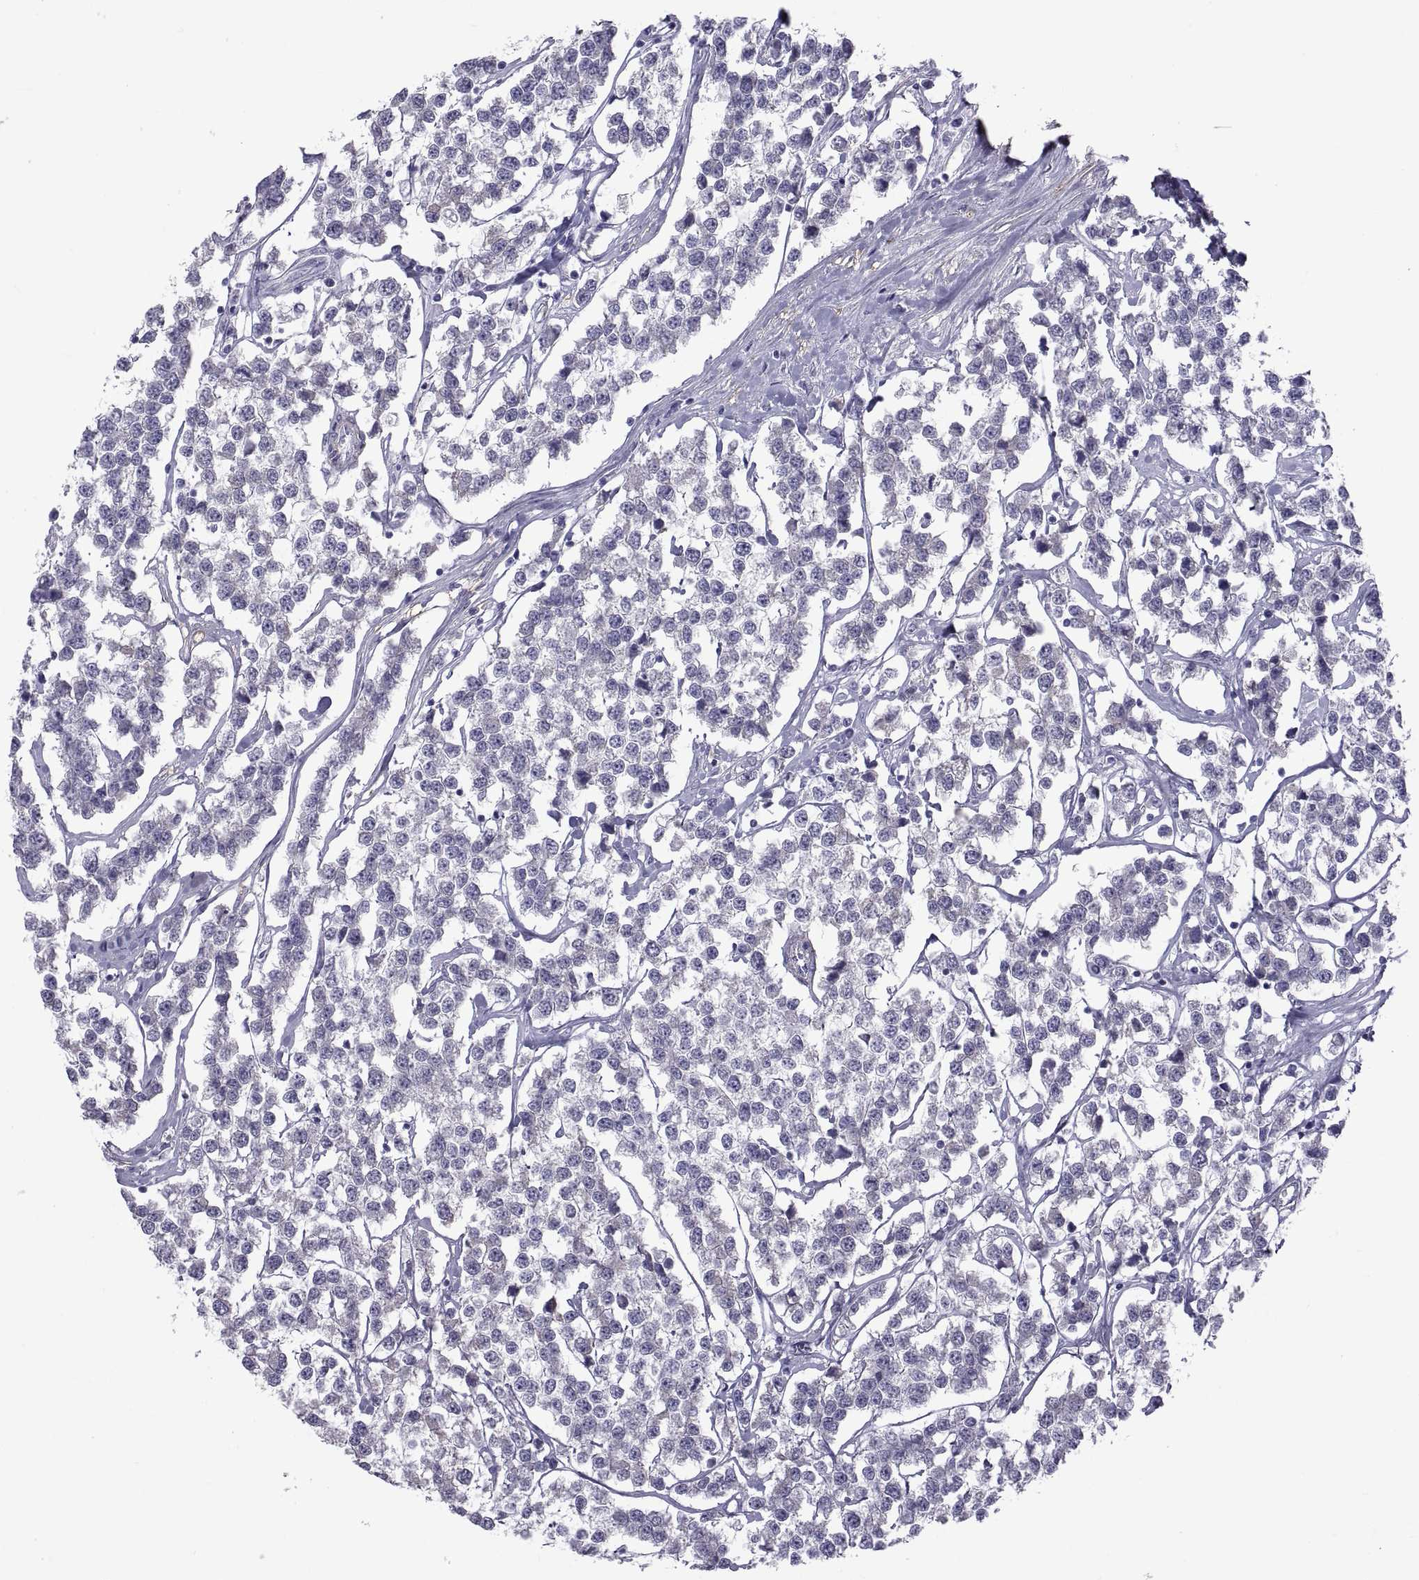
{"staining": {"intensity": "negative", "quantity": "none", "location": "none"}, "tissue": "testis cancer", "cell_type": "Tumor cells", "image_type": "cancer", "snomed": [{"axis": "morphology", "description": "Seminoma, NOS"}, {"axis": "topography", "description": "Testis"}], "caption": "Tumor cells show no significant staining in testis cancer (seminoma). (DAB (3,3'-diaminobenzidine) immunohistochemistry (IHC) with hematoxylin counter stain).", "gene": "MAGEB1", "patient": {"sex": "male", "age": 59}}